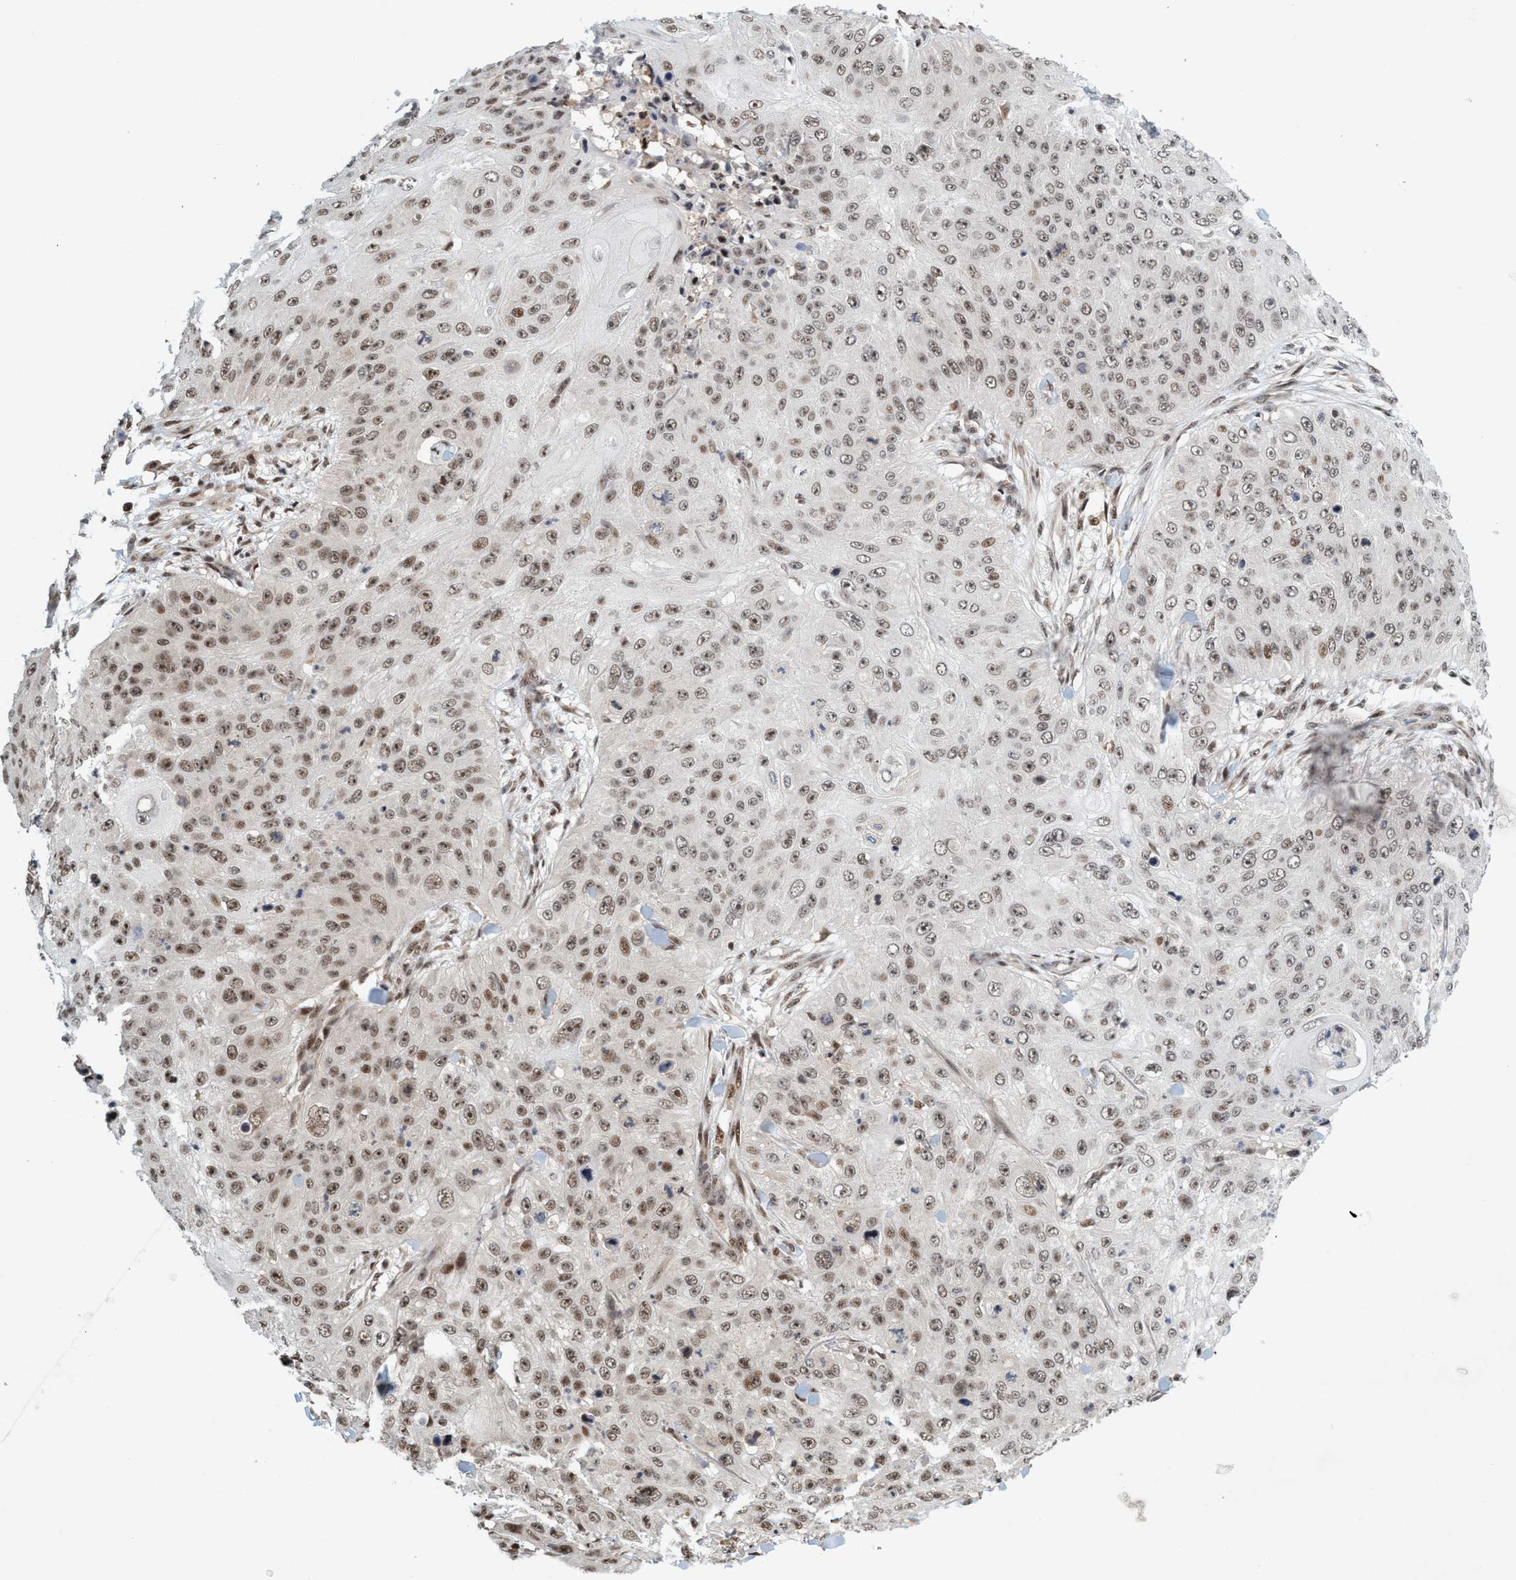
{"staining": {"intensity": "moderate", "quantity": ">75%", "location": "nuclear"}, "tissue": "skin cancer", "cell_type": "Tumor cells", "image_type": "cancer", "snomed": [{"axis": "morphology", "description": "Squamous cell carcinoma, NOS"}, {"axis": "topography", "description": "Skin"}], "caption": "IHC (DAB) staining of human skin cancer shows moderate nuclear protein expression in approximately >75% of tumor cells.", "gene": "SMCR8", "patient": {"sex": "female", "age": 80}}